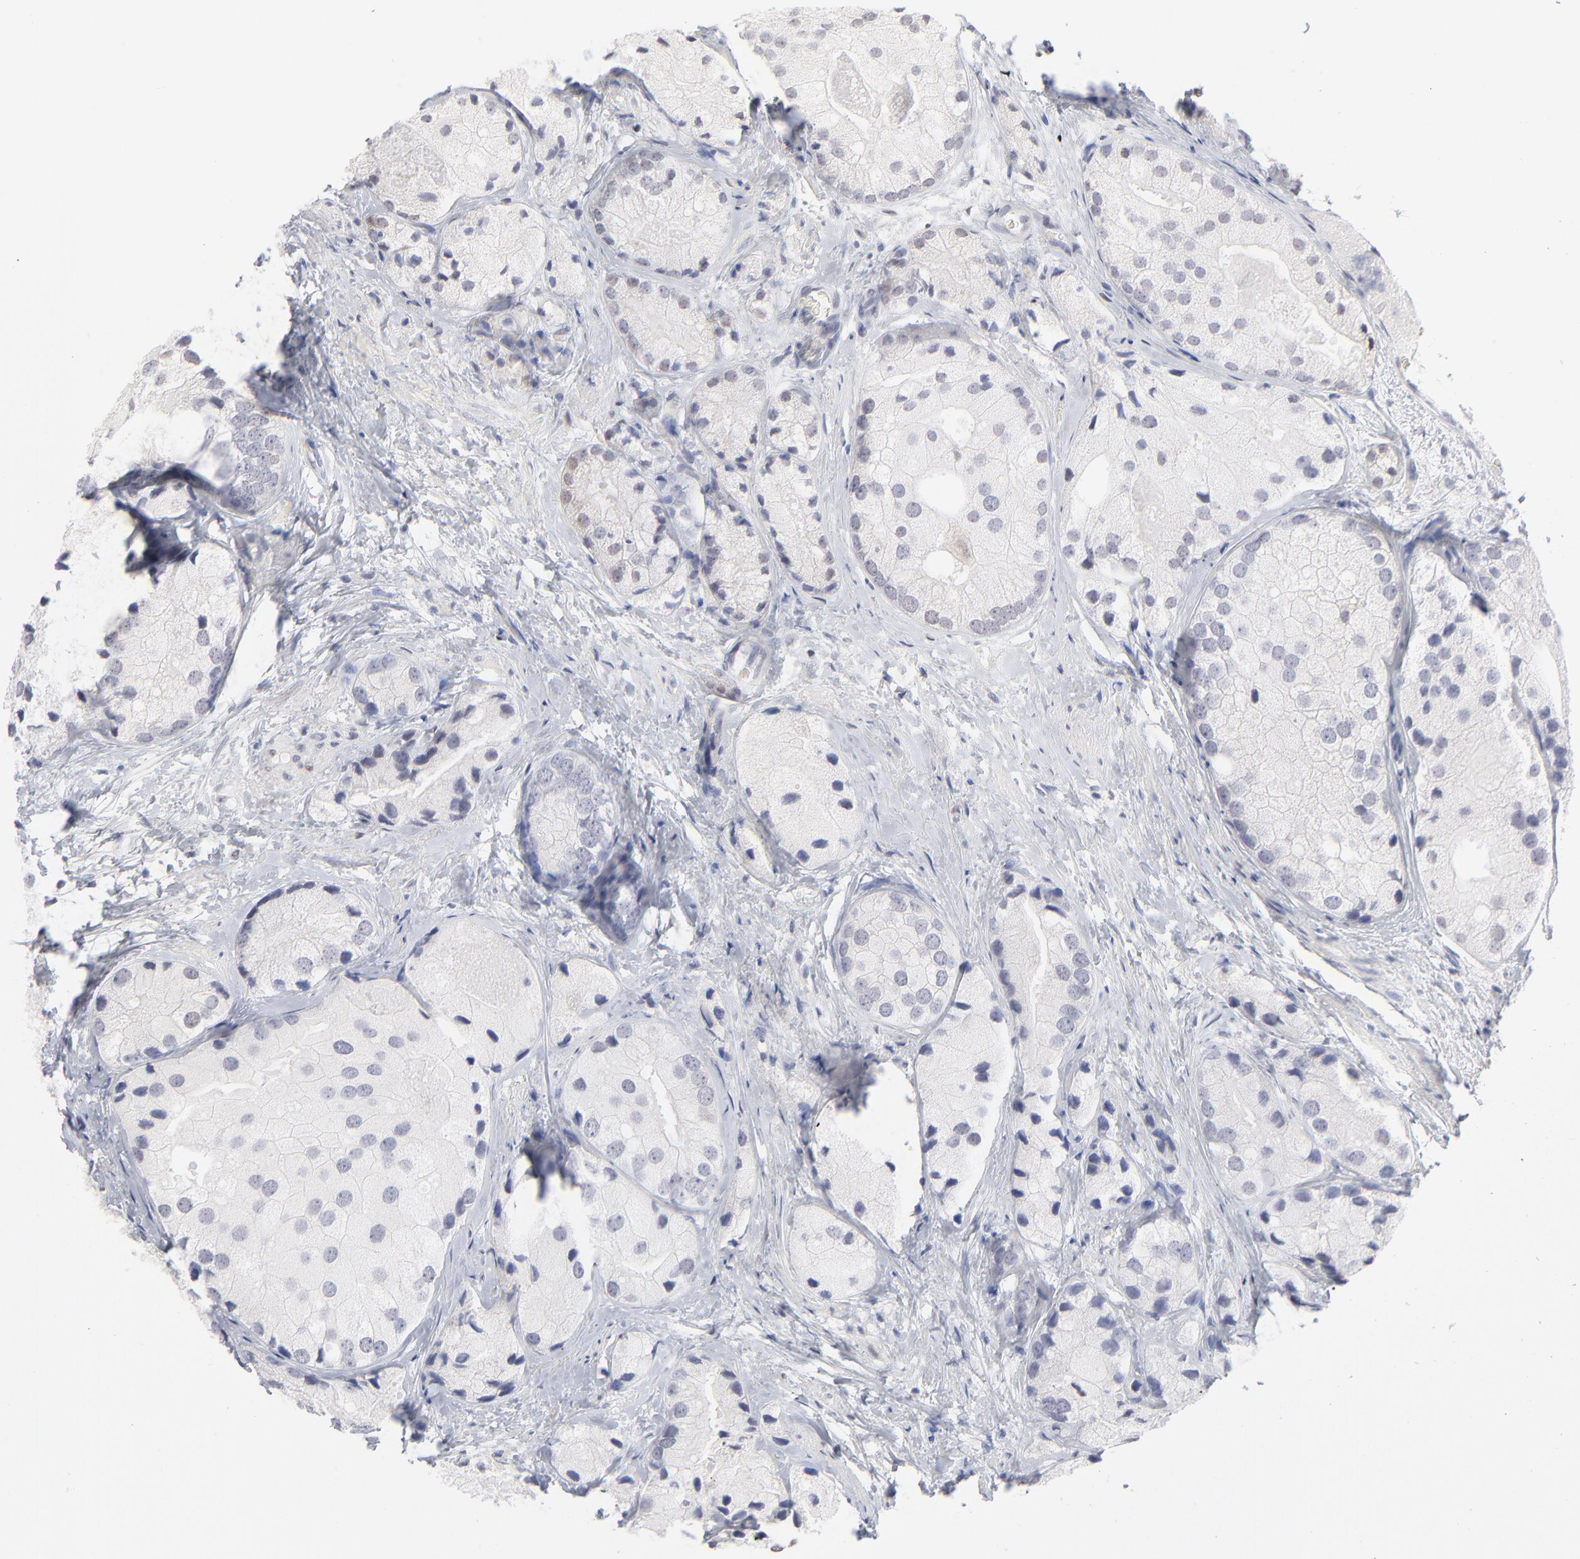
{"staining": {"intensity": "weak", "quantity": "<25%", "location": "nuclear"}, "tissue": "prostate cancer", "cell_type": "Tumor cells", "image_type": "cancer", "snomed": [{"axis": "morphology", "description": "Adenocarcinoma, Low grade"}, {"axis": "topography", "description": "Prostate"}], "caption": "The micrograph exhibits no staining of tumor cells in prostate cancer.", "gene": "RBM3", "patient": {"sex": "male", "age": 69}}